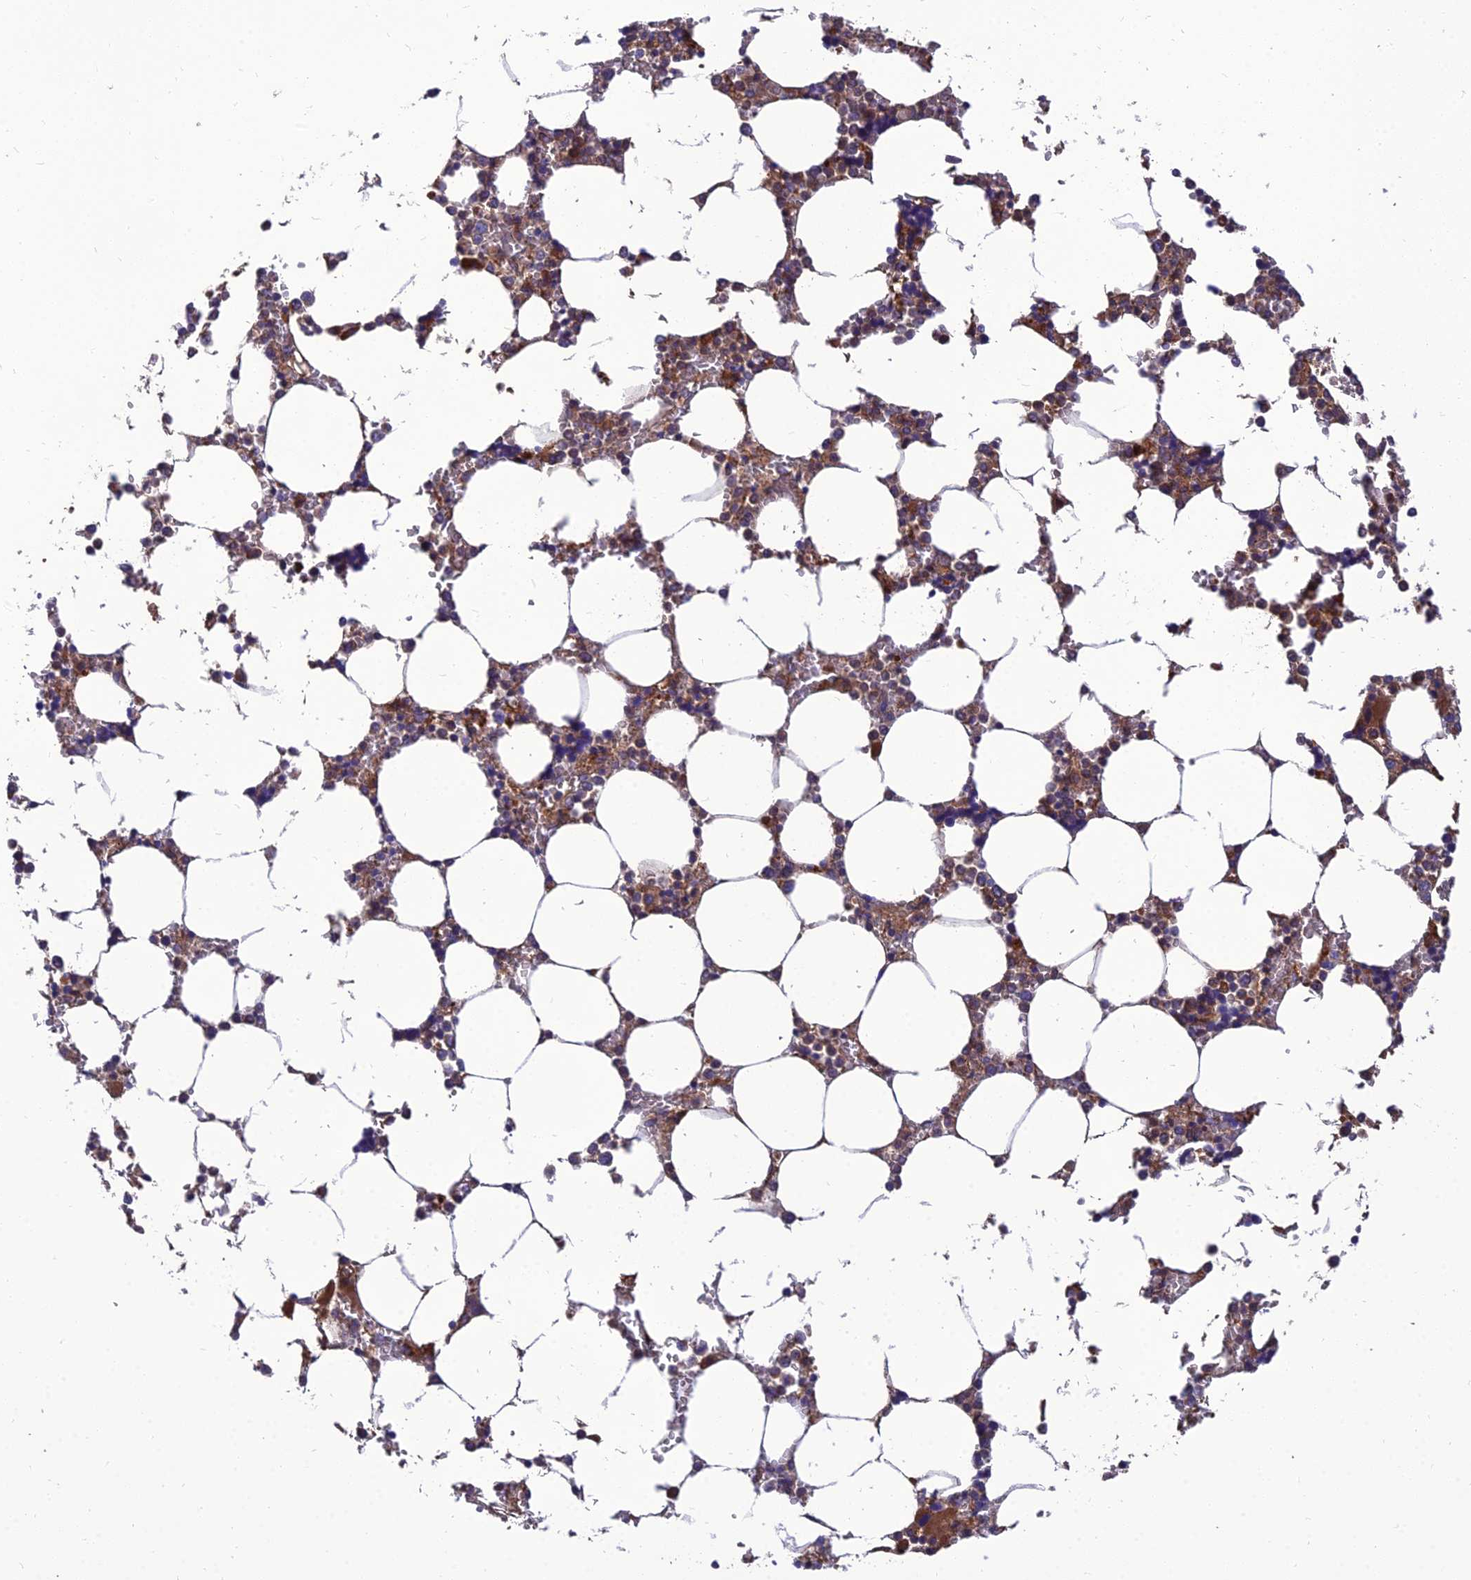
{"staining": {"intensity": "strong", "quantity": "25%-75%", "location": "cytoplasmic/membranous"}, "tissue": "bone marrow", "cell_type": "Hematopoietic cells", "image_type": "normal", "snomed": [{"axis": "morphology", "description": "Normal tissue, NOS"}, {"axis": "topography", "description": "Bone marrow"}], "caption": "Protein analysis of unremarkable bone marrow reveals strong cytoplasmic/membranous staining in about 25%-75% of hematopoietic cells.", "gene": "UMAD1", "patient": {"sex": "male", "age": 64}}